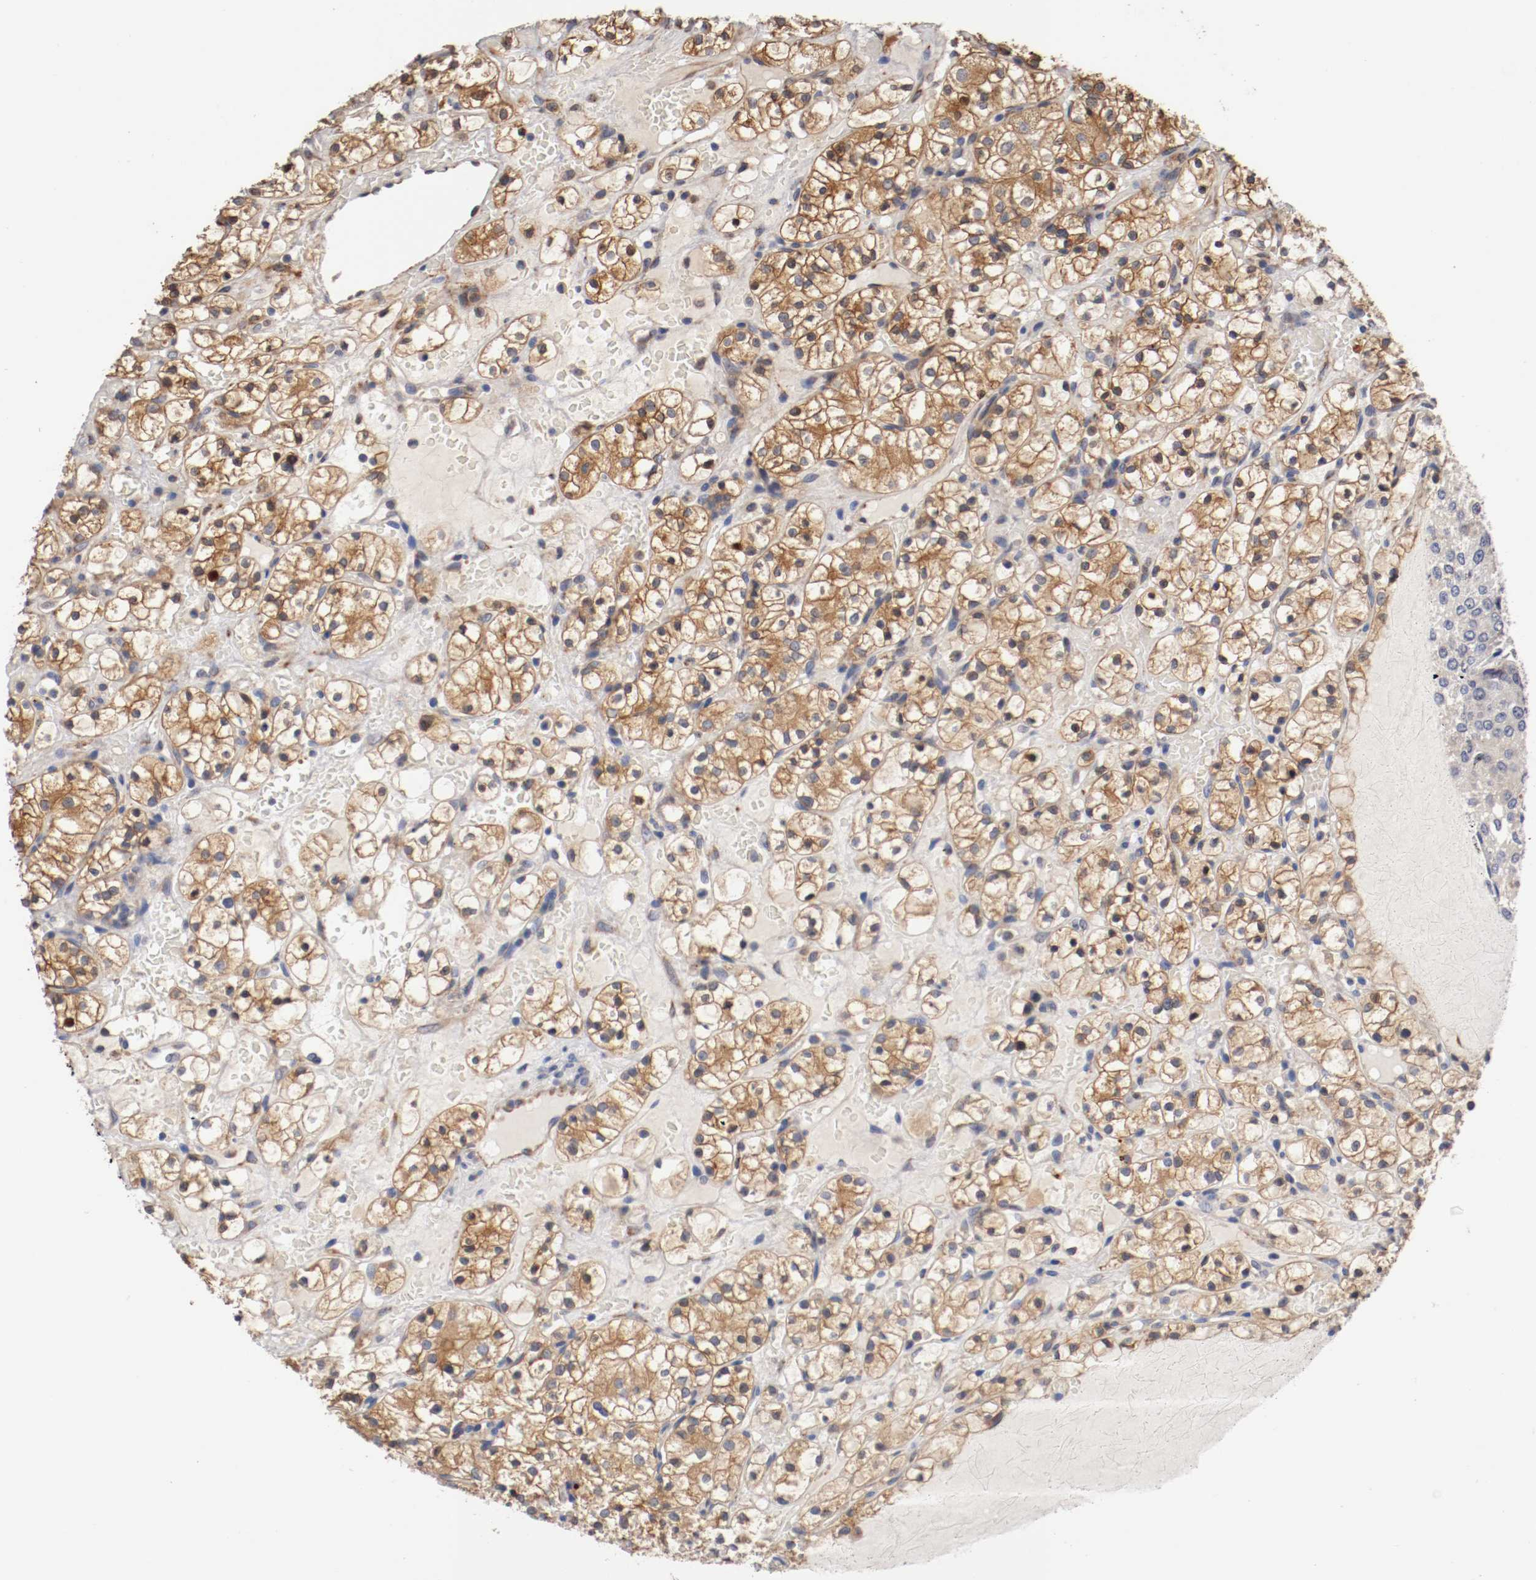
{"staining": {"intensity": "moderate", "quantity": ">75%", "location": "cytoplasmic/membranous"}, "tissue": "renal cancer", "cell_type": "Tumor cells", "image_type": "cancer", "snomed": [{"axis": "morphology", "description": "Adenocarcinoma, NOS"}, {"axis": "topography", "description": "Kidney"}], "caption": "Immunohistochemical staining of human adenocarcinoma (renal) demonstrates moderate cytoplasmic/membranous protein expression in about >75% of tumor cells. (Brightfield microscopy of DAB IHC at high magnification).", "gene": "TNFSF13", "patient": {"sex": "female", "age": 60}}